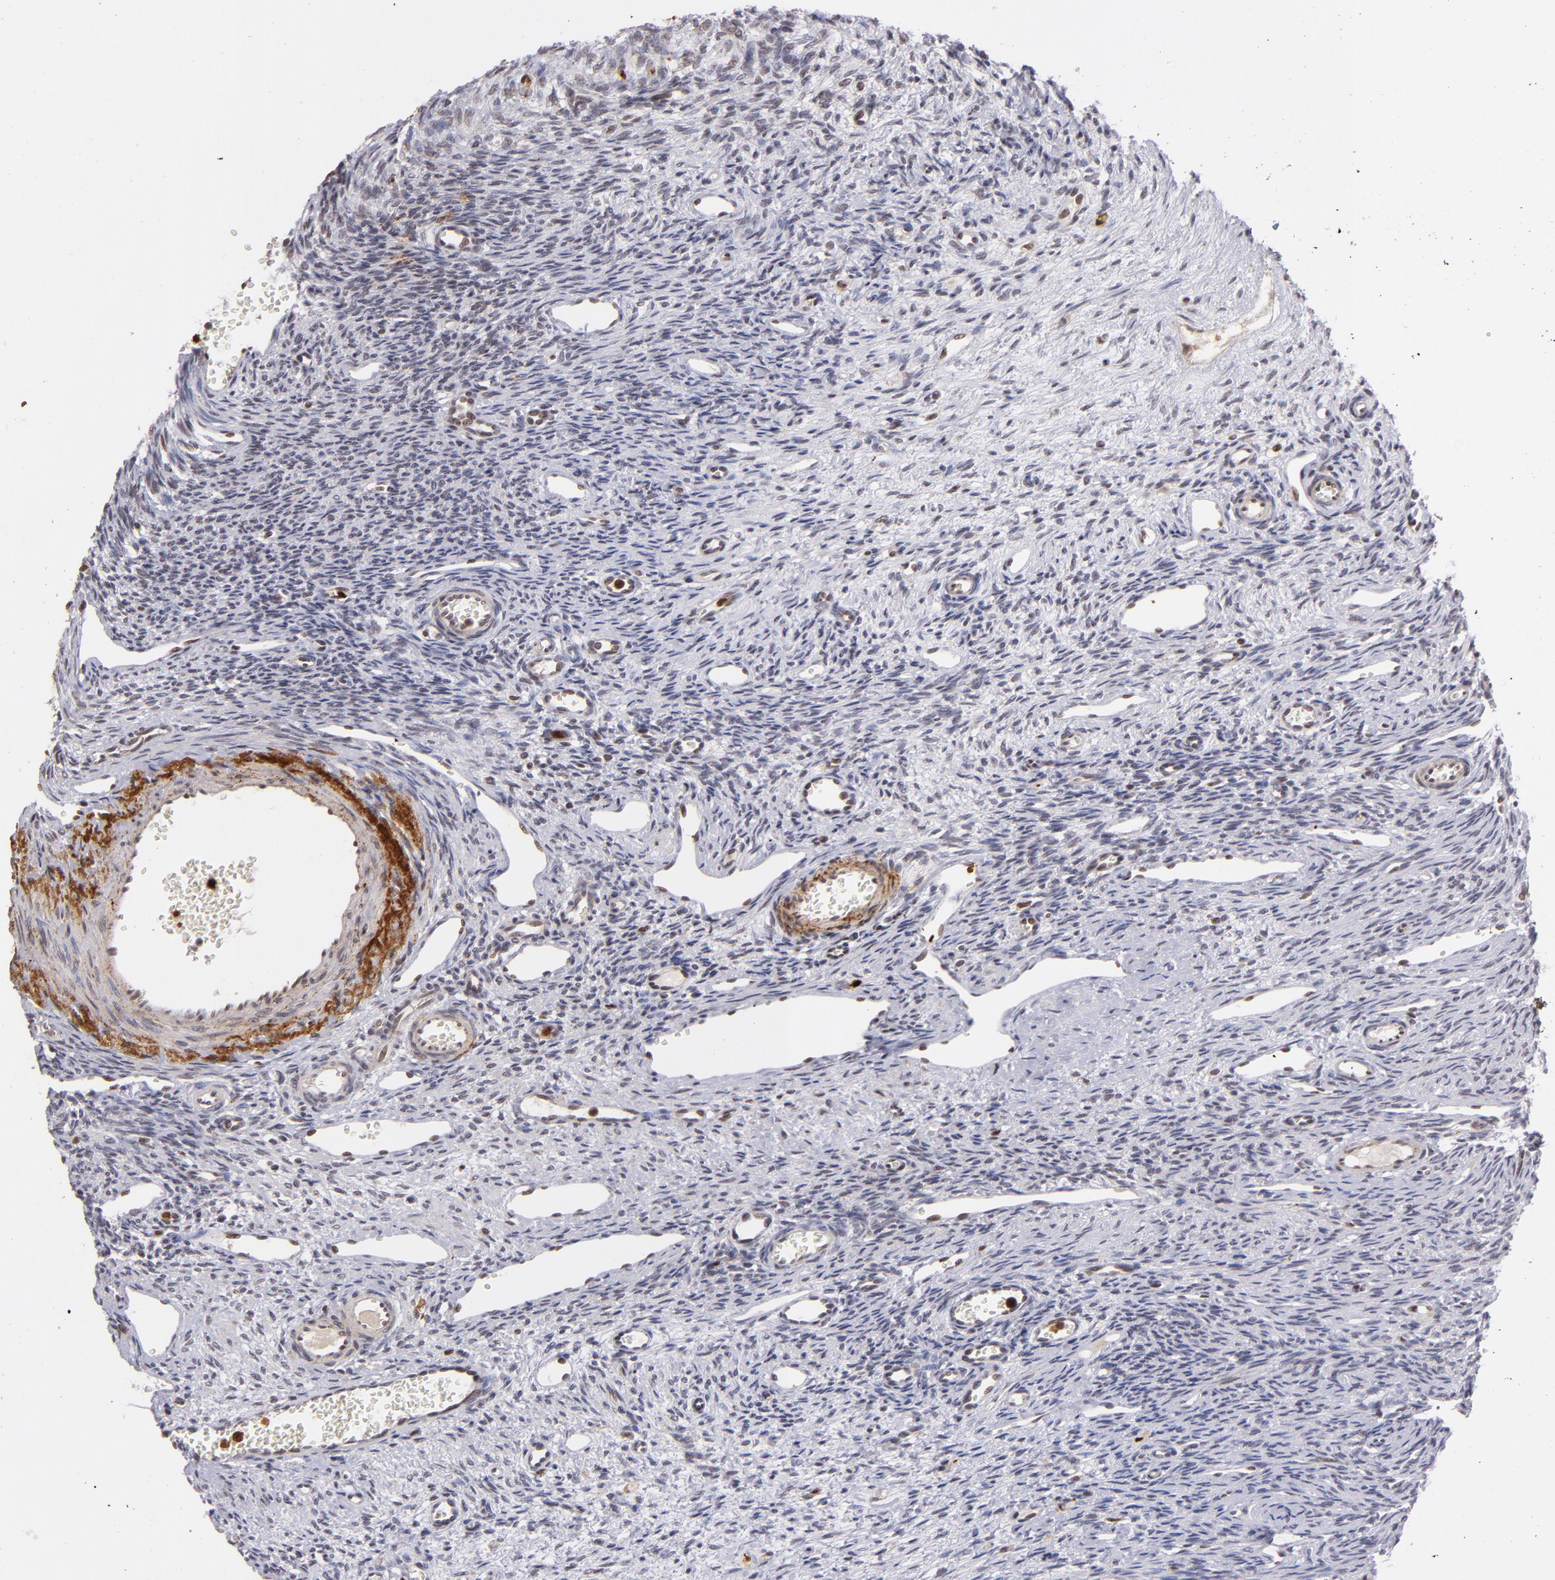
{"staining": {"intensity": "weak", "quantity": ">75%", "location": "nuclear"}, "tissue": "ovary", "cell_type": "Follicle cells", "image_type": "normal", "snomed": [{"axis": "morphology", "description": "Normal tissue, NOS"}, {"axis": "topography", "description": "Ovary"}], "caption": "Protein staining of unremarkable ovary reveals weak nuclear expression in approximately >75% of follicle cells.", "gene": "RXRG", "patient": {"sex": "female", "age": 33}}